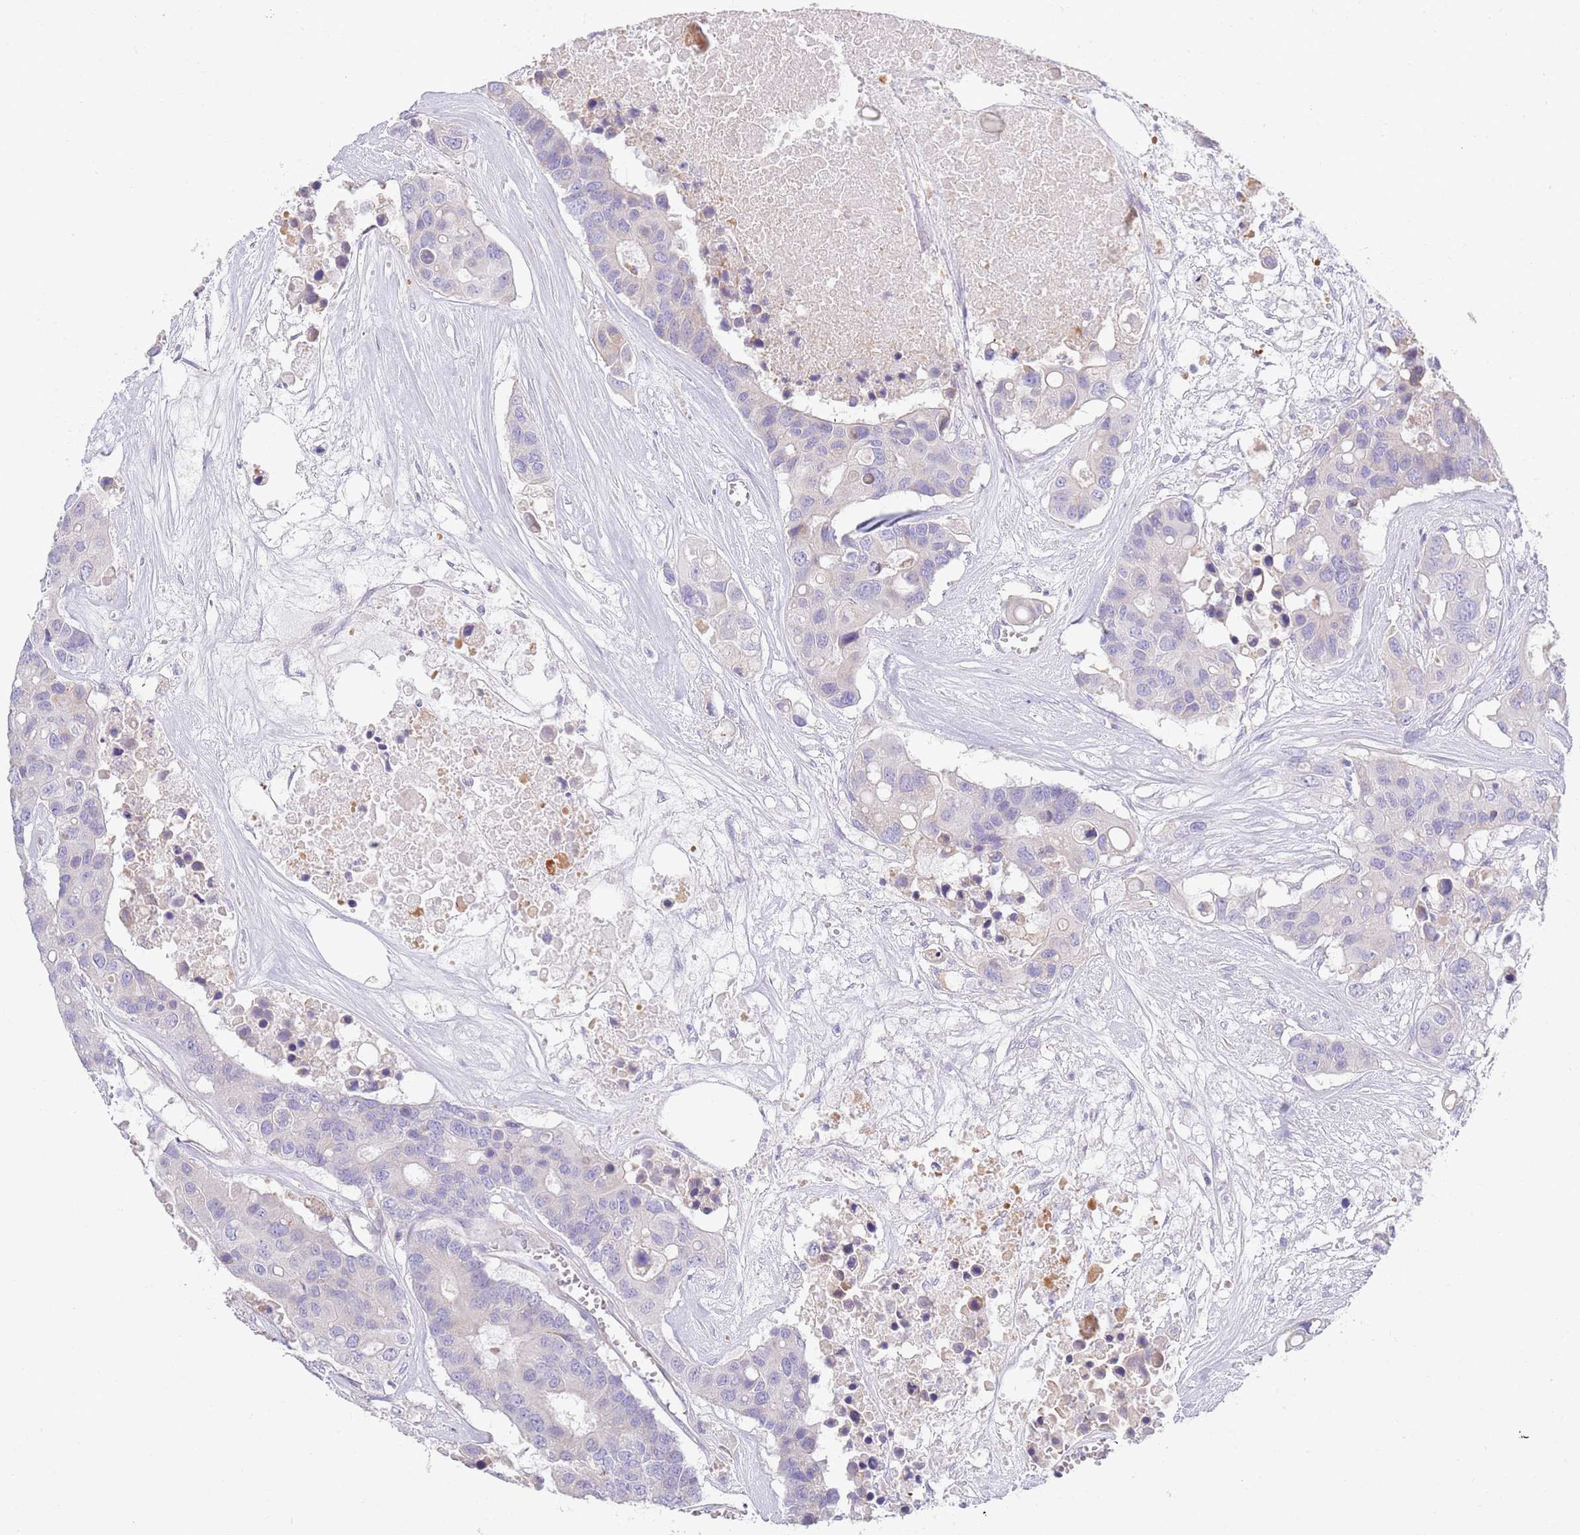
{"staining": {"intensity": "negative", "quantity": "none", "location": "none"}, "tissue": "colorectal cancer", "cell_type": "Tumor cells", "image_type": "cancer", "snomed": [{"axis": "morphology", "description": "Adenocarcinoma, NOS"}, {"axis": "topography", "description": "Colon"}], "caption": "IHC of adenocarcinoma (colorectal) displays no expression in tumor cells.", "gene": "CCDC149", "patient": {"sex": "male", "age": 77}}